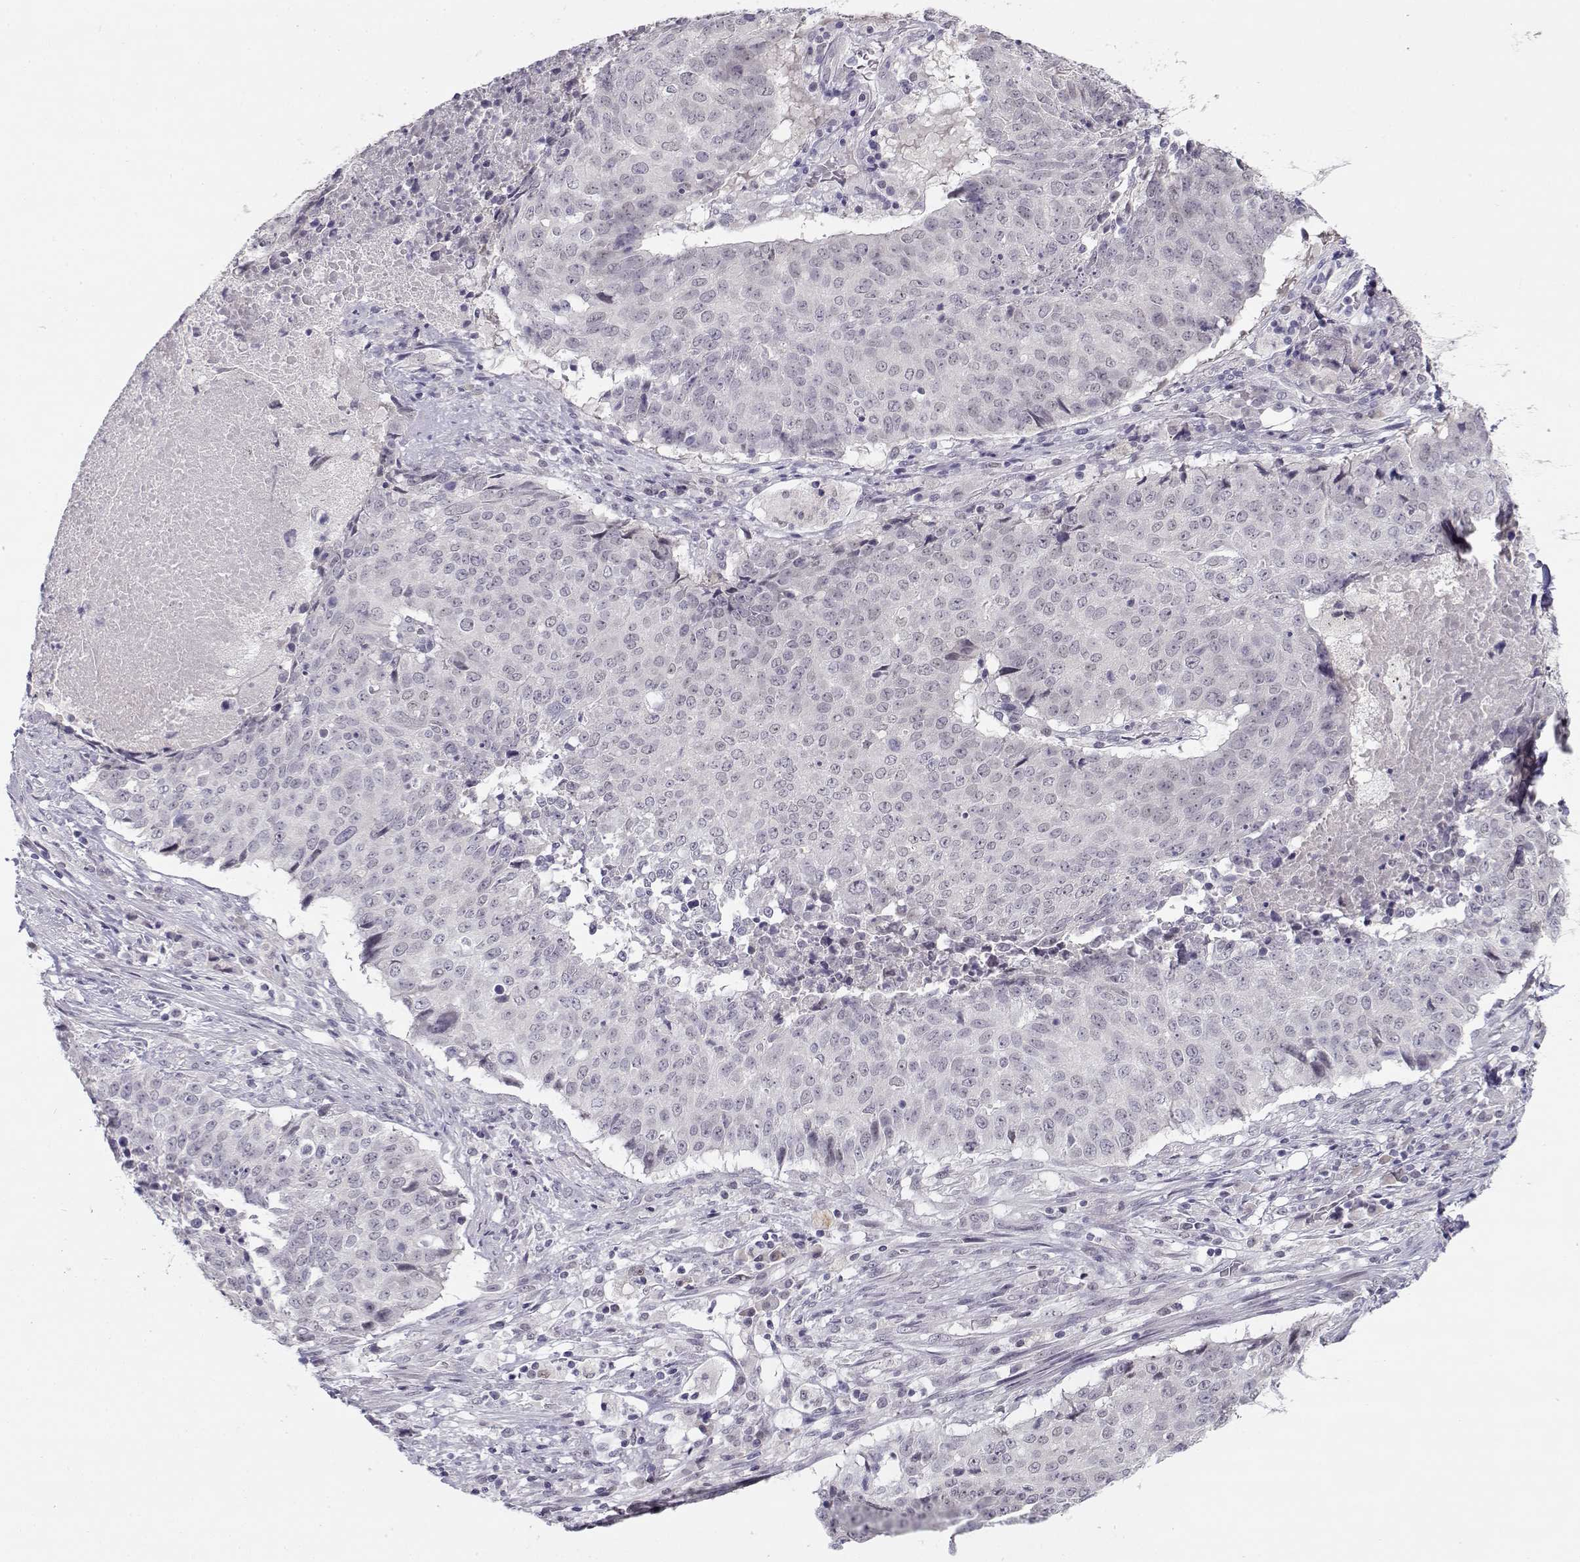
{"staining": {"intensity": "negative", "quantity": "none", "location": "none"}, "tissue": "lung cancer", "cell_type": "Tumor cells", "image_type": "cancer", "snomed": [{"axis": "morphology", "description": "Normal tissue, NOS"}, {"axis": "morphology", "description": "Squamous cell carcinoma, NOS"}, {"axis": "topography", "description": "Bronchus"}, {"axis": "topography", "description": "Lung"}], "caption": "A high-resolution image shows immunohistochemistry staining of lung cancer, which exhibits no significant positivity in tumor cells.", "gene": "C16orf86", "patient": {"sex": "male", "age": 64}}